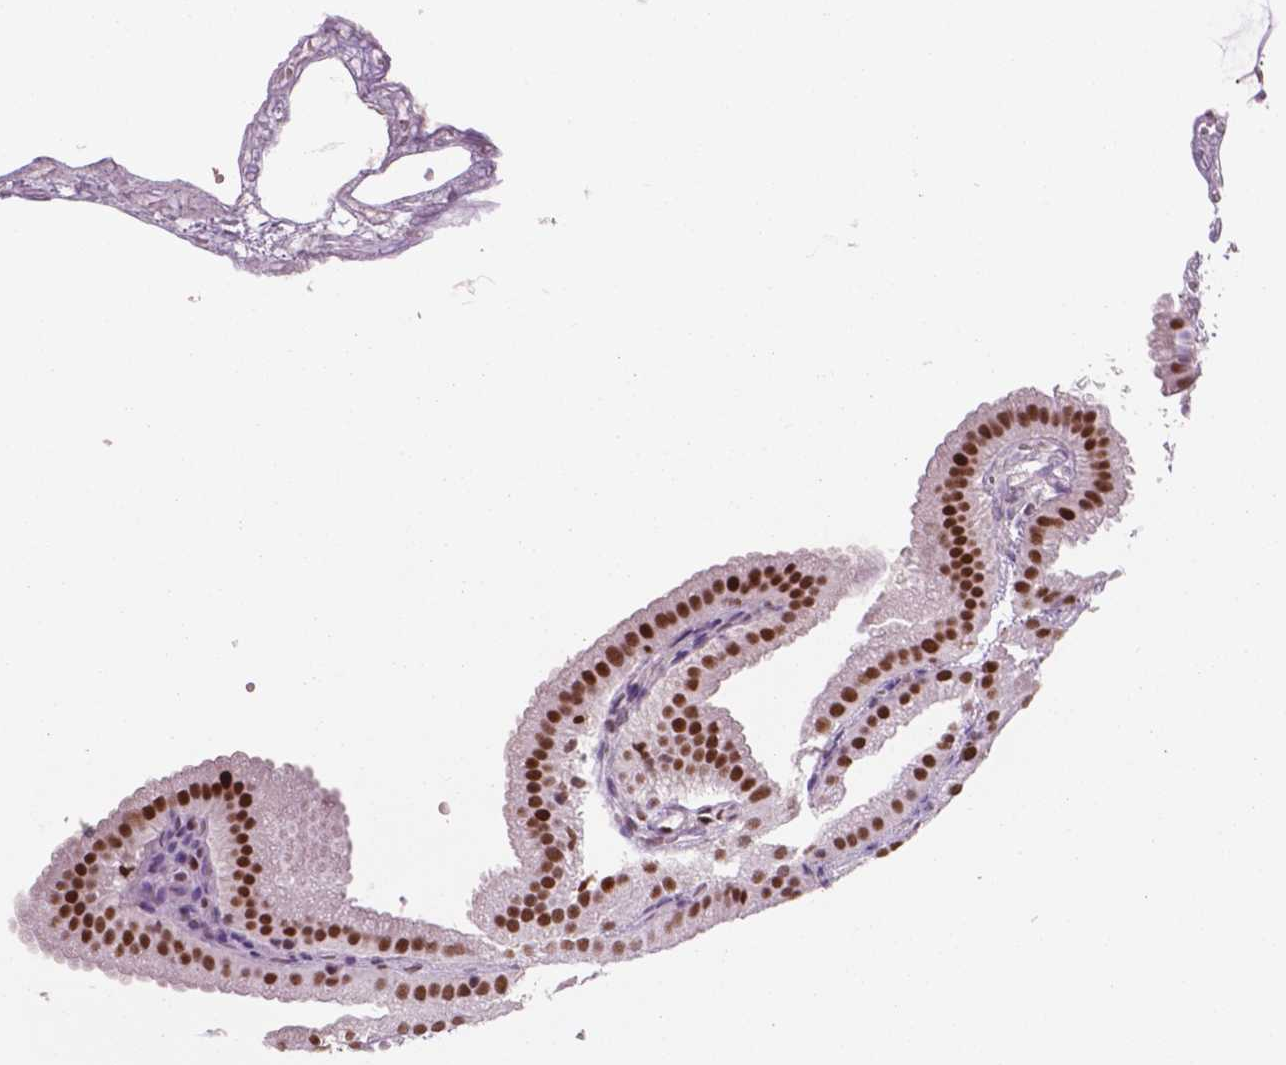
{"staining": {"intensity": "strong", "quantity": ">75%", "location": "nuclear"}, "tissue": "gallbladder", "cell_type": "Glandular cells", "image_type": "normal", "snomed": [{"axis": "morphology", "description": "Normal tissue, NOS"}, {"axis": "topography", "description": "Gallbladder"}], "caption": "Immunohistochemistry of normal human gallbladder reveals high levels of strong nuclear staining in approximately >75% of glandular cells.", "gene": "MSH6", "patient": {"sex": "female", "age": 63}}